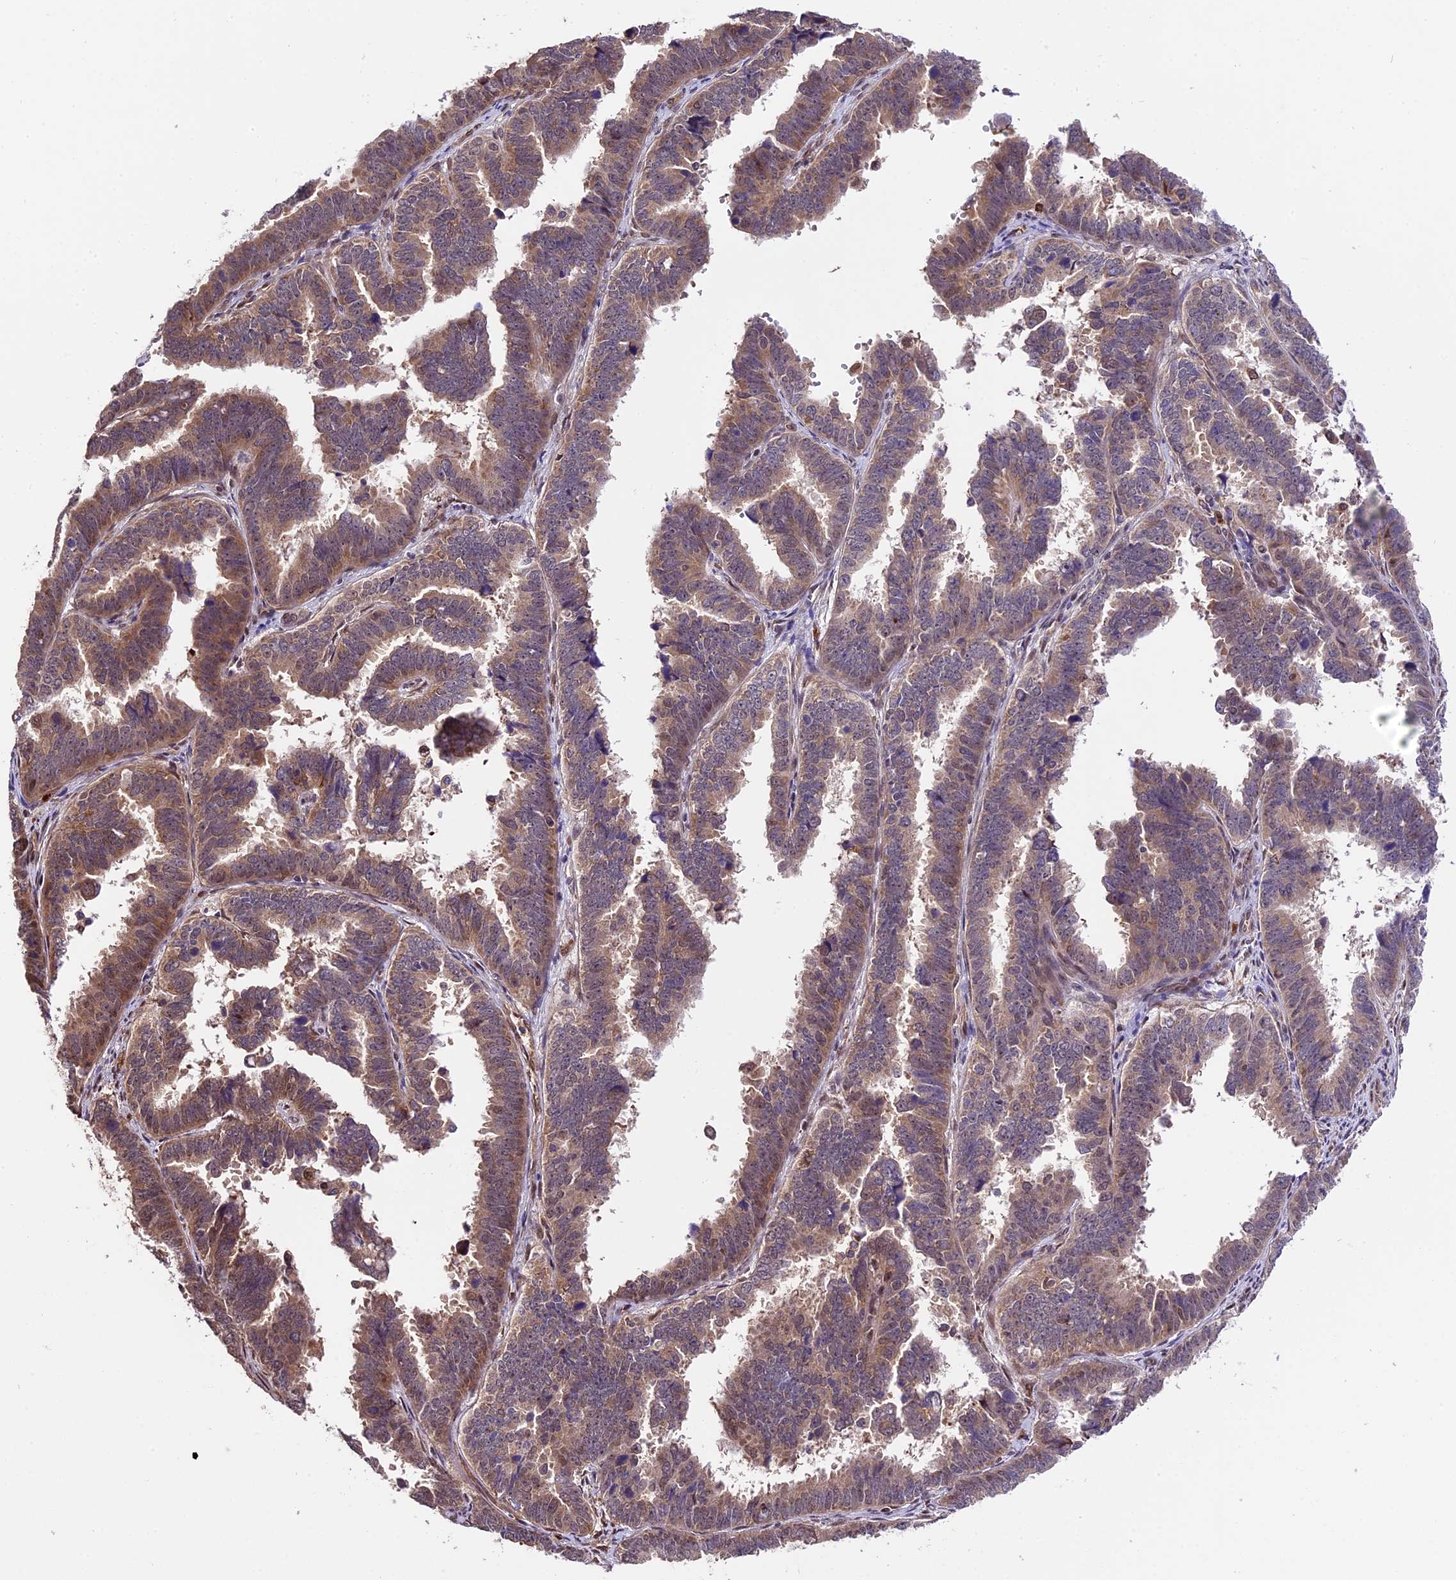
{"staining": {"intensity": "weak", "quantity": ">75%", "location": "cytoplasmic/membranous,nuclear"}, "tissue": "endometrial cancer", "cell_type": "Tumor cells", "image_type": "cancer", "snomed": [{"axis": "morphology", "description": "Adenocarcinoma, NOS"}, {"axis": "topography", "description": "Endometrium"}], "caption": "This photomicrograph exhibits immunohistochemistry (IHC) staining of human endometrial cancer (adenocarcinoma), with low weak cytoplasmic/membranous and nuclear positivity in approximately >75% of tumor cells.", "gene": "HERPUD1", "patient": {"sex": "female", "age": 75}}